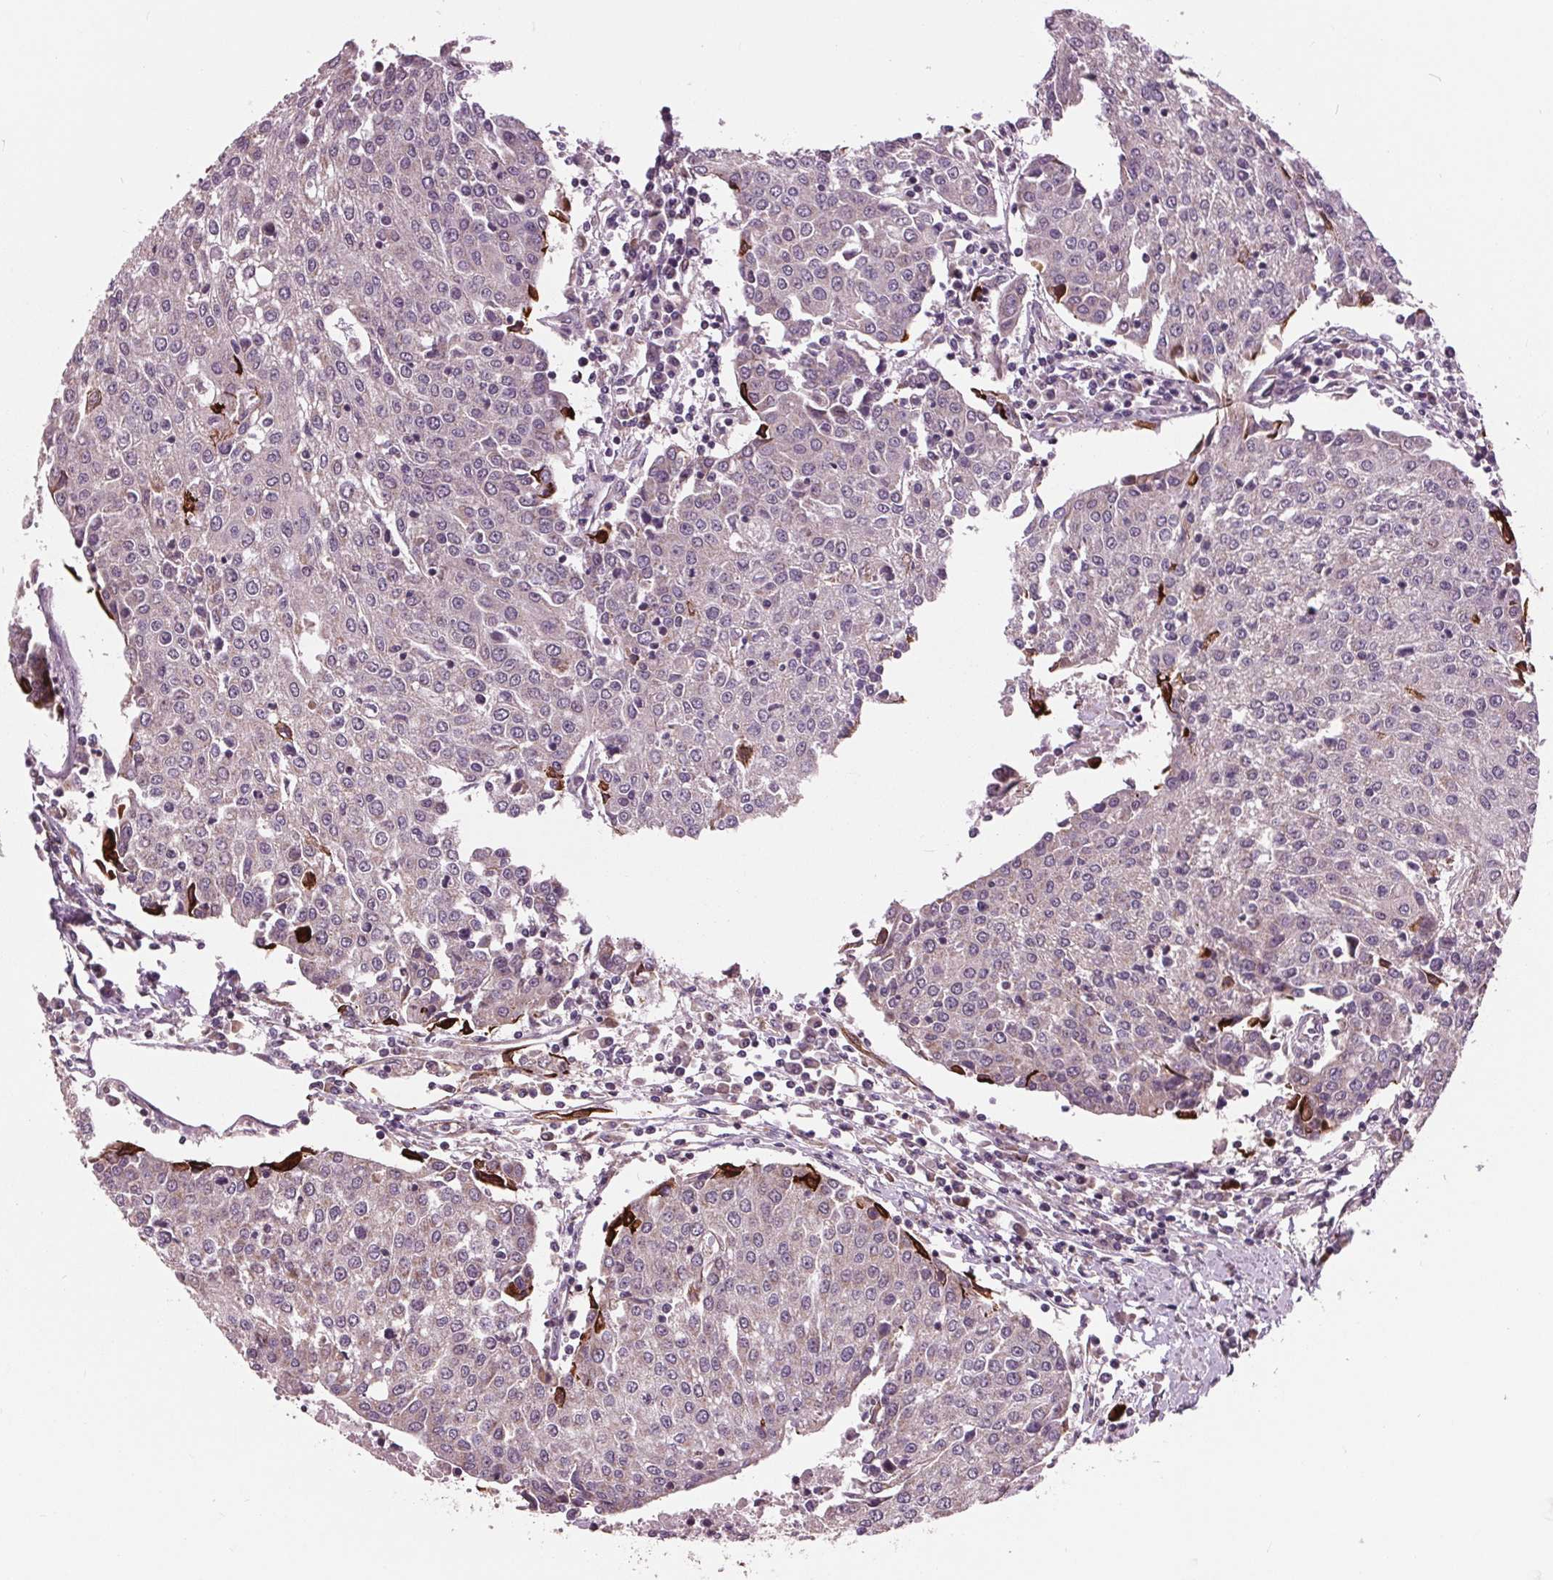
{"staining": {"intensity": "strong", "quantity": "<25%", "location": "cytoplasmic/membranous"}, "tissue": "urothelial cancer", "cell_type": "Tumor cells", "image_type": "cancer", "snomed": [{"axis": "morphology", "description": "Urothelial carcinoma, High grade"}, {"axis": "topography", "description": "Urinary bladder"}], "caption": "This micrograph displays immunohistochemistry (IHC) staining of urothelial cancer, with medium strong cytoplasmic/membranous positivity in about <25% of tumor cells.", "gene": "MAPK8", "patient": {"sex": "female", "age": 85}}